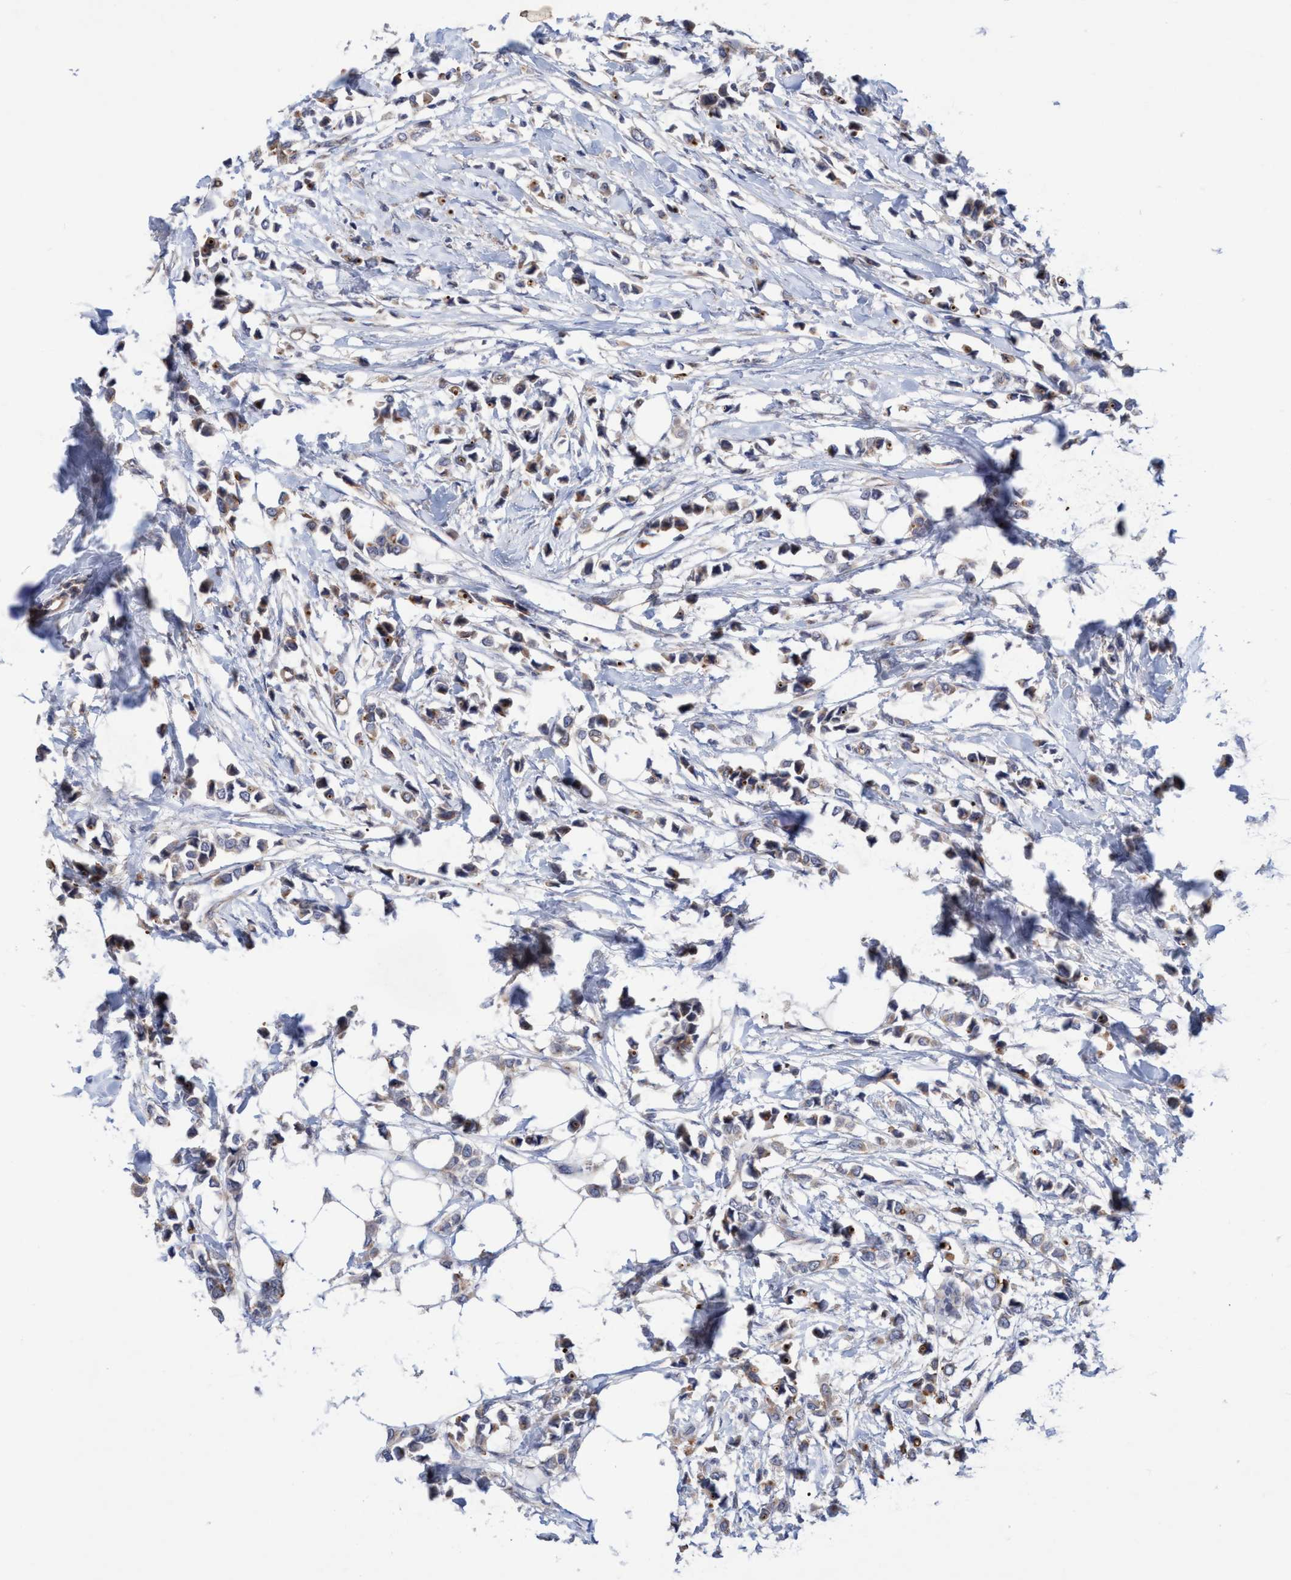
{"staining": {"intensity": "moderate", "quantity": ">75%", "location": "cytoplasmic/membranous,nuclear"}, "tissue": "breast cancer", "cell_type": "Tumor cells", "image_type": "cancer", "snomed": [{"axis": "morphology", "description": "Lobular carcinoma"}, {"axis": "topography", "description": "Breast"}], "caption": "Tumor cells show medium levels of moderate cytoplasmic/membranous and nuclear staining in approximately >75% of cells in lobular carcinoma (breast). Nuclei are stained in blue.", "gene": "P2RY14", "patient": {"sex": "female", "age": 51}}